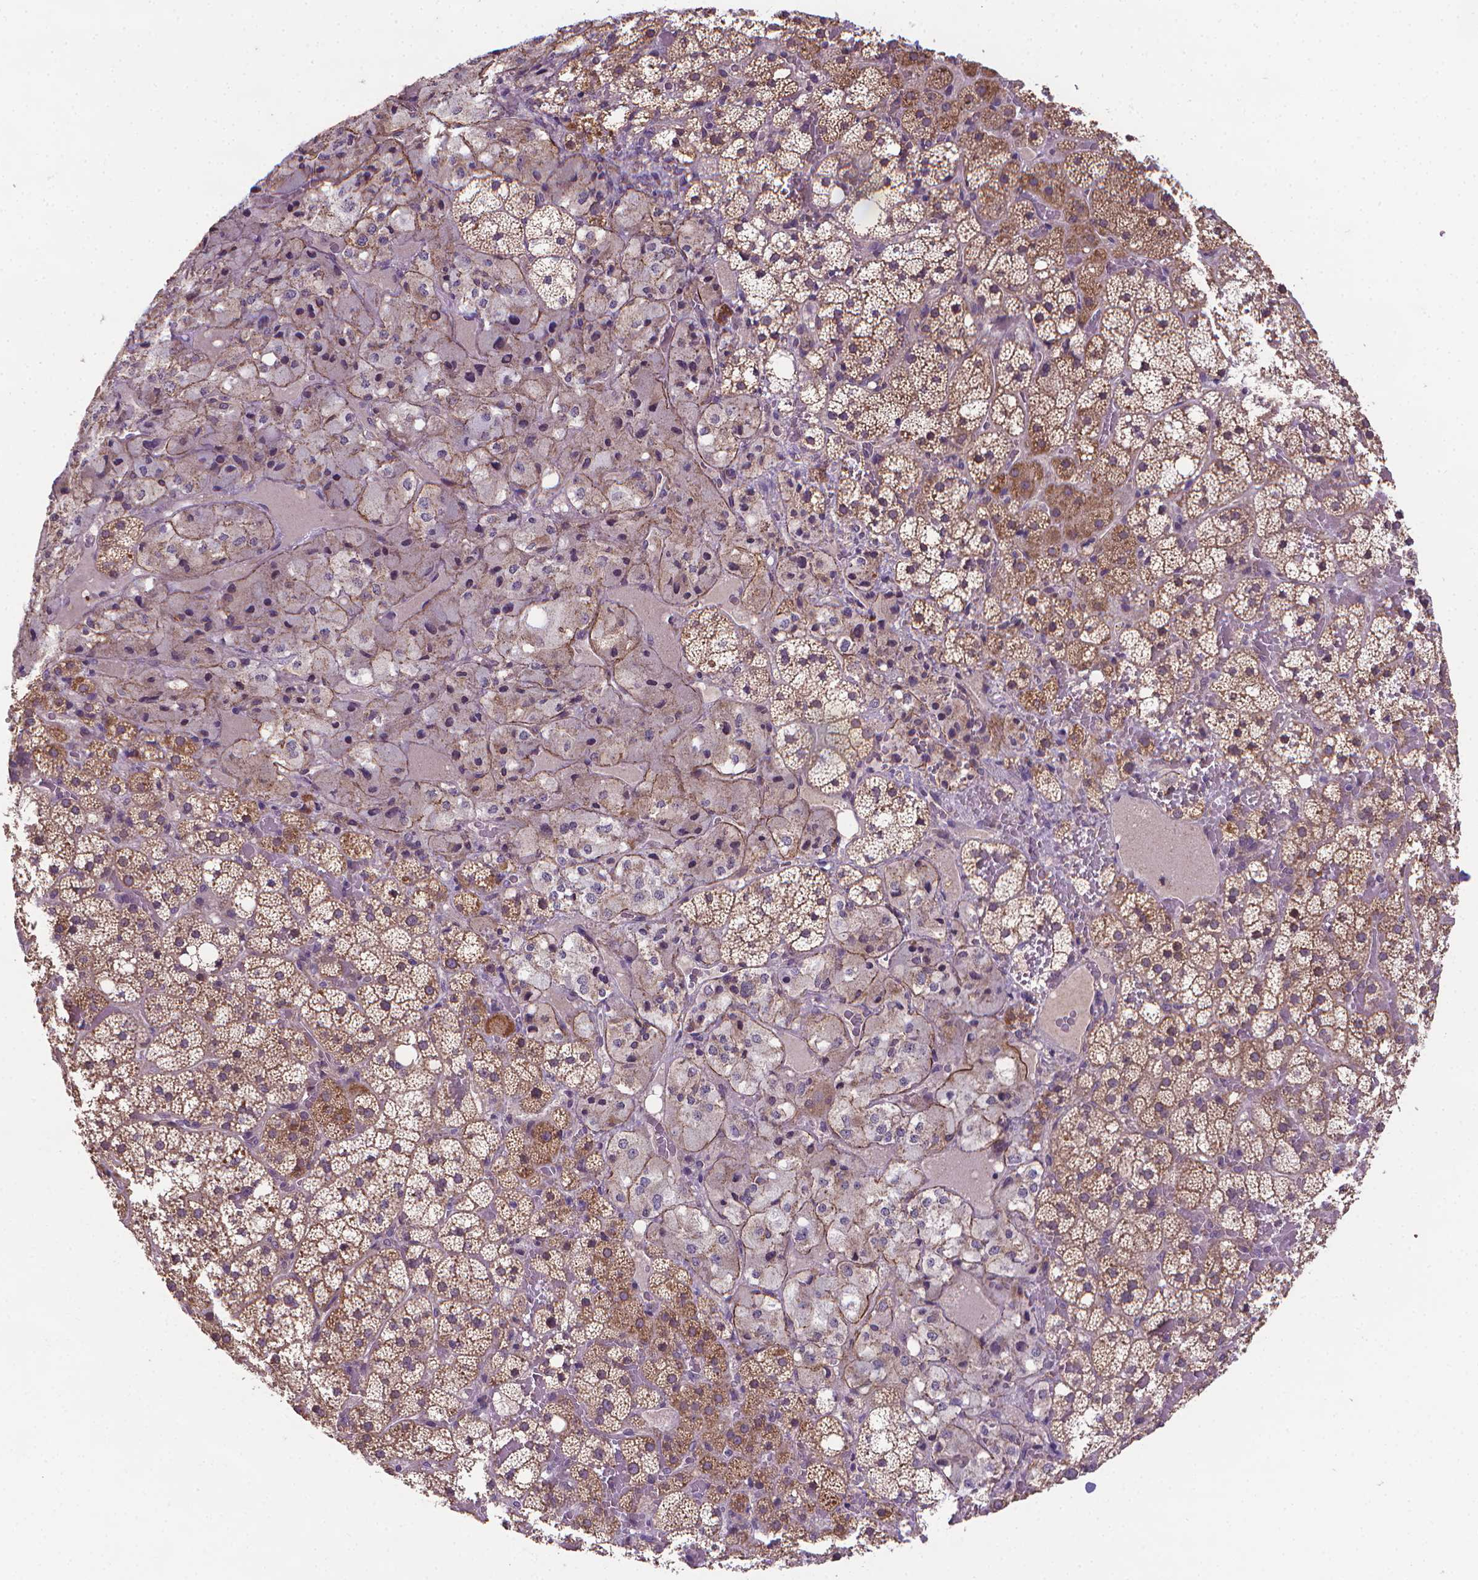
{"staining": {"intensity": "moderate", "quantity": ">75%", "location": "cytoplasmic/membranous"}, "tissue": "adrenal gland", "cell_type": "Glandular cells", "image_type": "normal", "snomed": [{"axis": "morphology", "description": "Normal tissue, NOS"}, {"axis": "topography", "description": "Adrenal gland"}], "caption": "Glandular cells exhibit medium levels of moderate cytoplasmic/membranous staining in approximately >75% of cells in unremarkable adrenal gland. (DAB IHC with brightfield microscopy, high magnification).", "gene": "GPR63", "patient": {"sex": "male", "age": 53}}